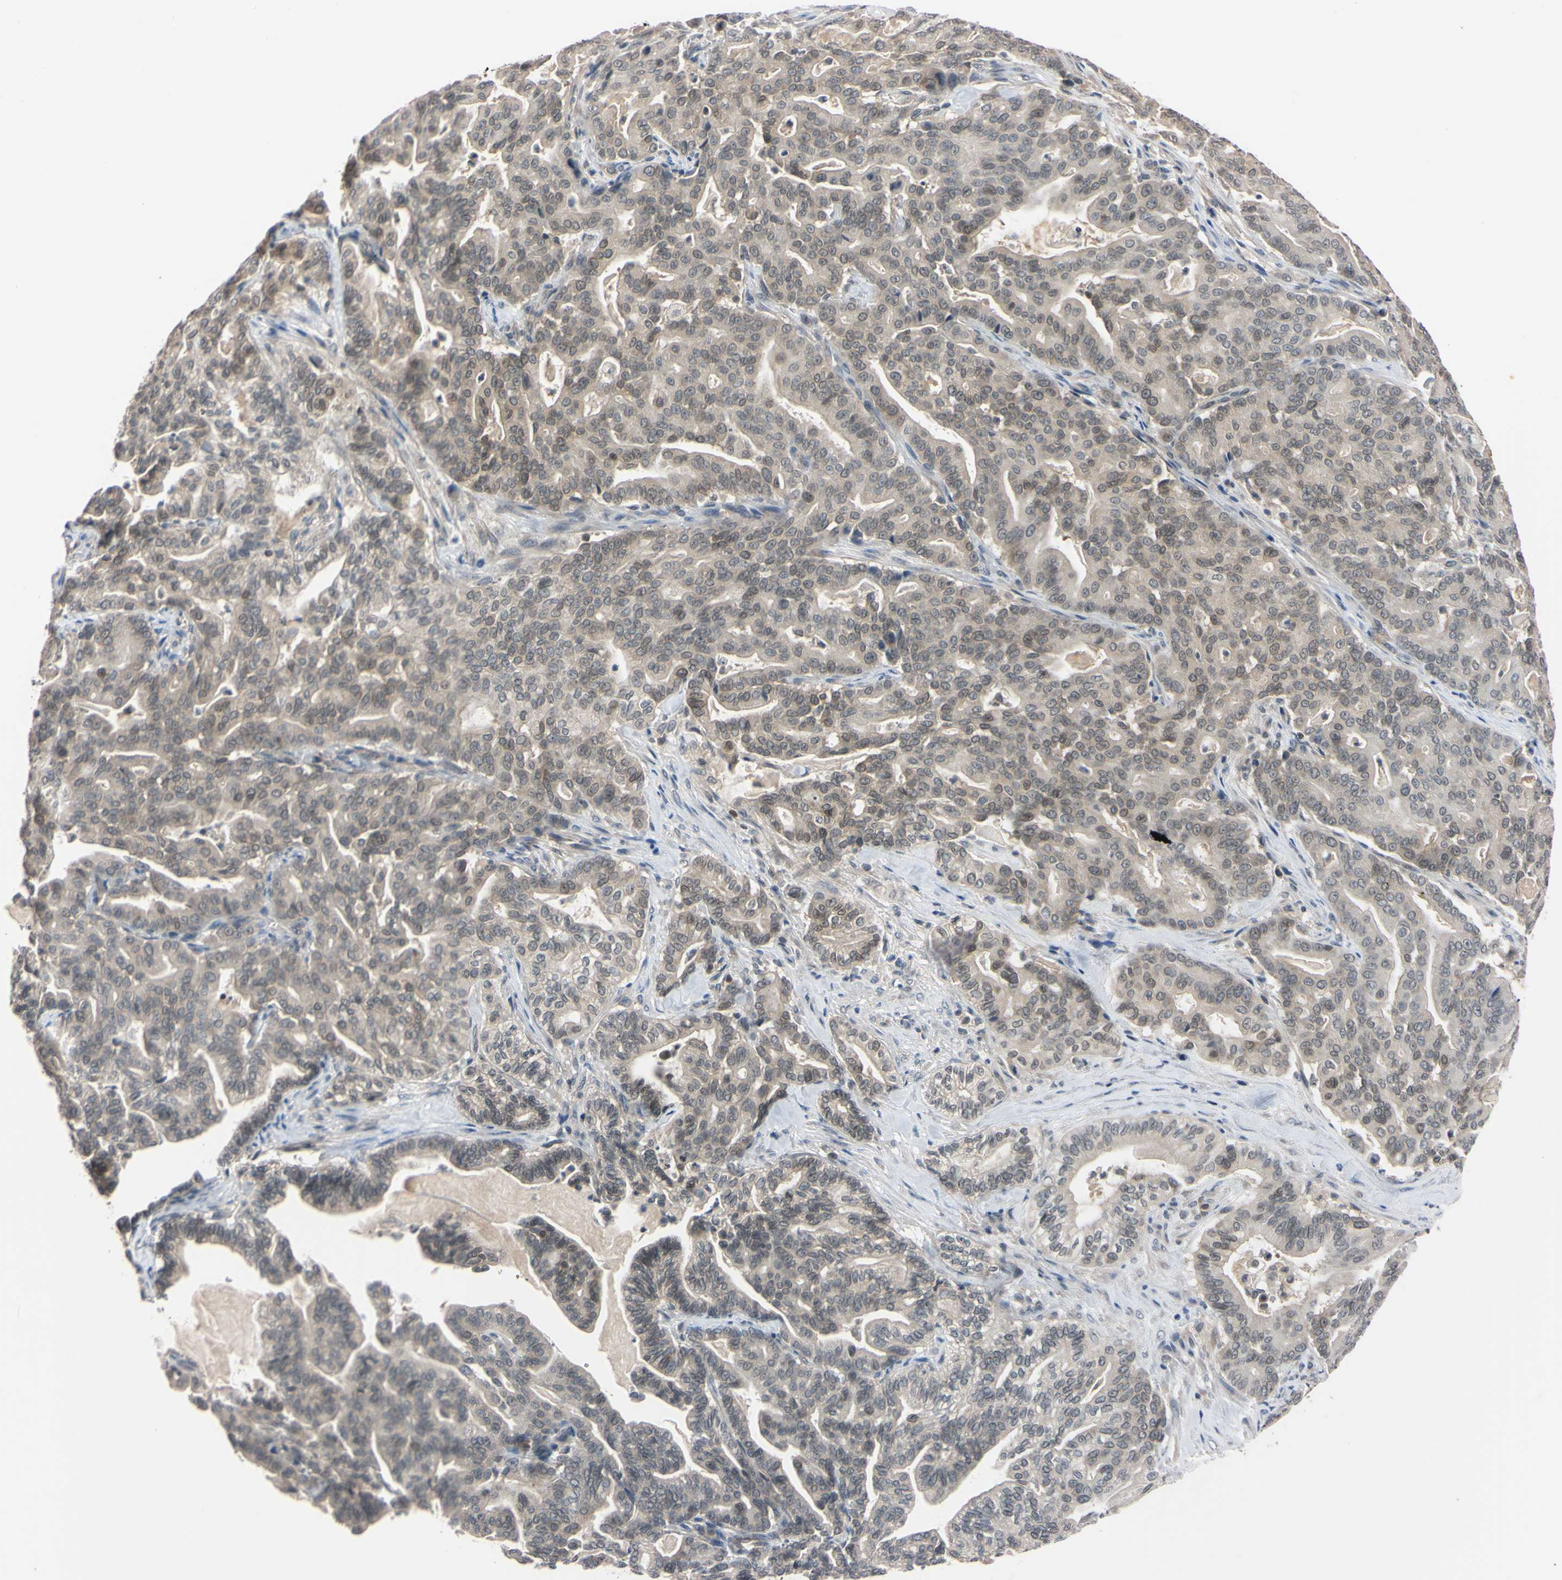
{"staining": {"intensity": "weak", "quantity": ">75%", "location": "cytoplasmic/membranous"}, "tissue": "pancreatic cancer", "cell_type": "Tumor cells", "image_type": "cancer", "snomed": [{"axis": "morphology", "description": "Adenocarcinoma, NOS"}, {"axis": "topography", "description": "Pancreas"}], "caption": "Tumor cells demonstrate low levels of weak cytoplasmic/membranous expression in about >75% of cells in pancreatic adenocarcinoma.", "gene": "UBE2I", "patient": {"sex": "male", "age": 63}}